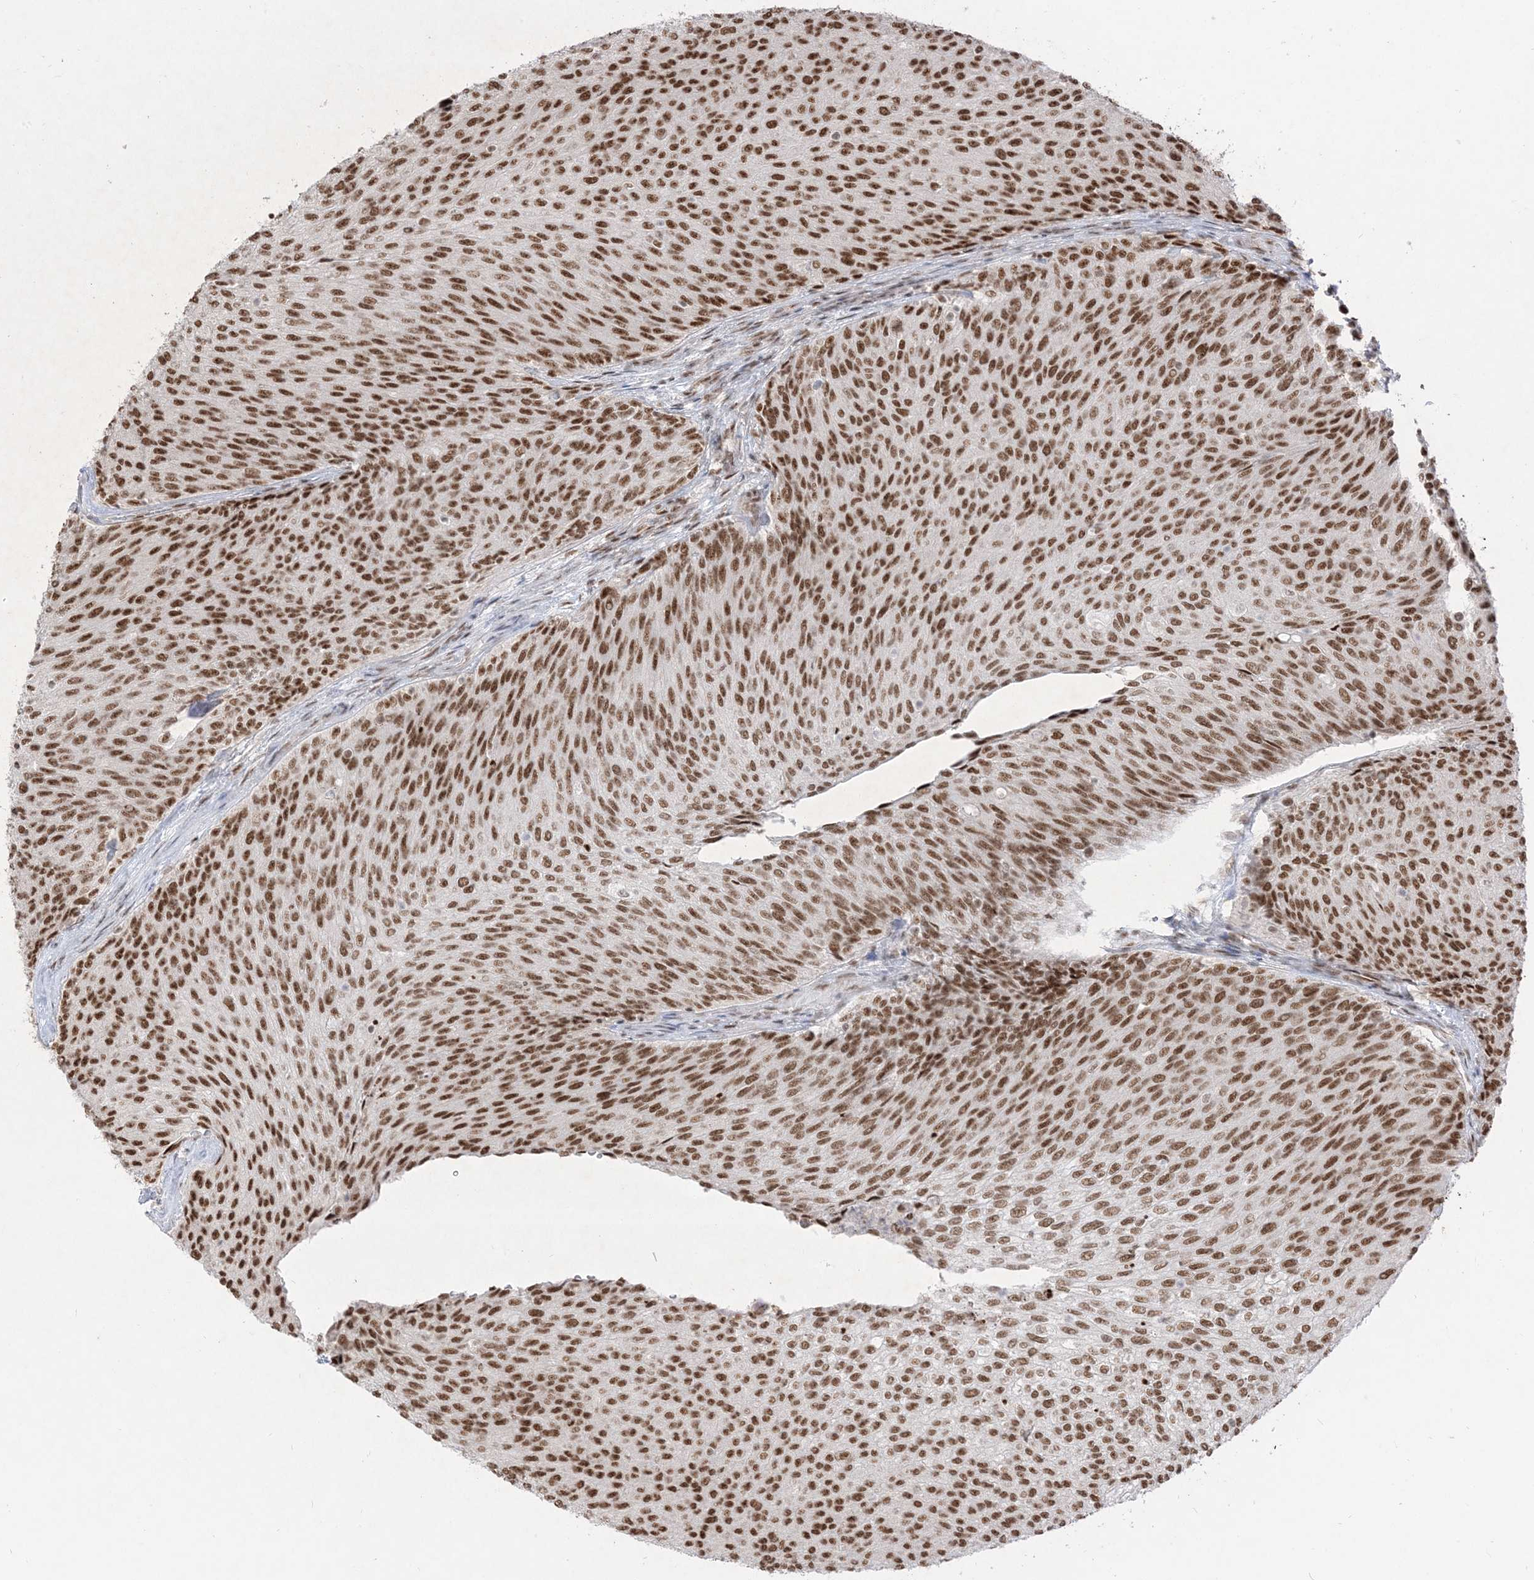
{"staining": {"intensity": "strong", "quantity": ">75%", "location": "nuclear"}, "tissue": "urothelial cancer", "cell_type": "Tumor cells", "image_type": "cancer", "snomed": [{"axis": "morphology", "description": "Urothelial carcinoma, Low grade"}, {"axis": "topography", "description": "Urinary bladder"}], "caption": "Urothelial cancer tissue exhibits strong nuclear staining in about >75% of tumor cells, visualized by immunohistochemistry. (DAB IHC, brown staining for protein, blue staining for nuclei).", "gene": "ARGLU1", "patient": {"sex": "female", "age": 79}}